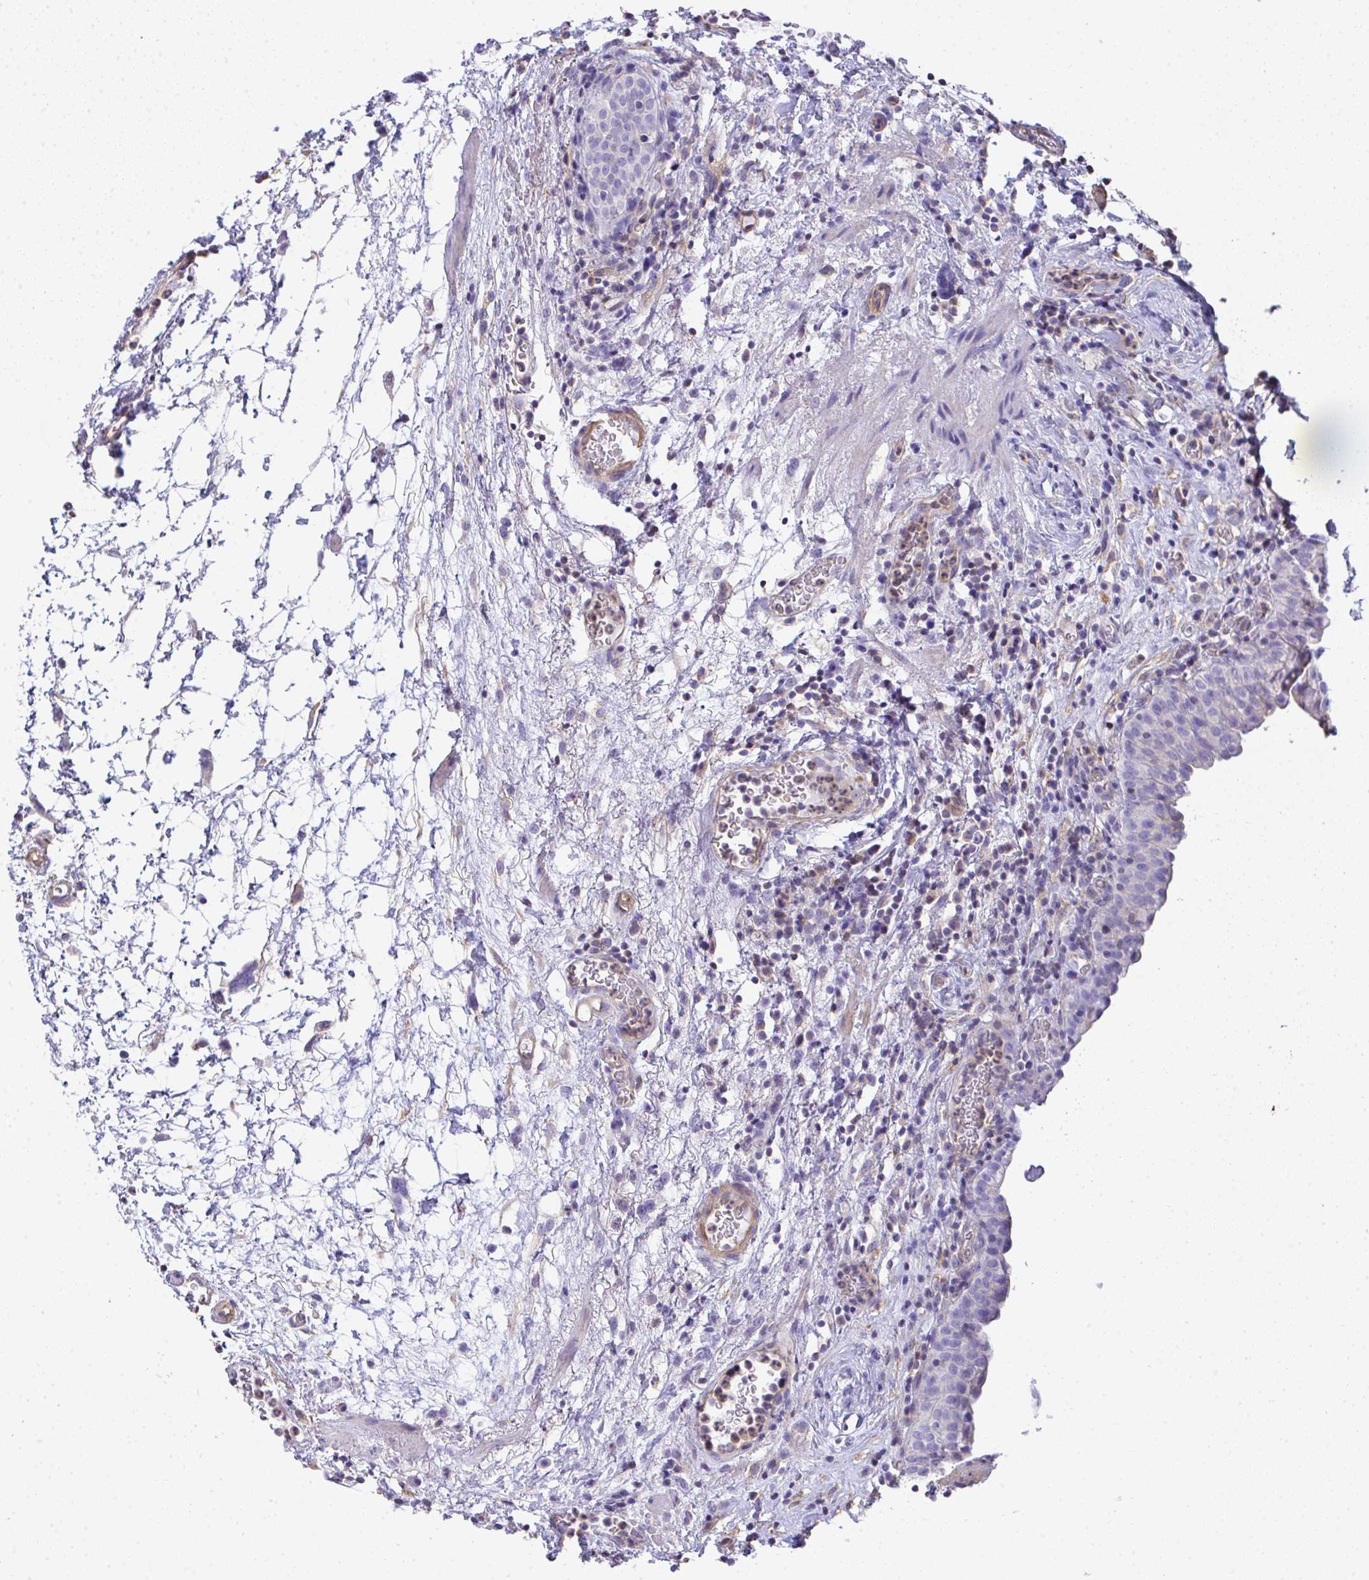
{"staining": {"intensity": "negative", "quantity": "none", "location": "none"}, "tissue": "urinary bladder", "cell_type": "Urothelial cells", "image_type": "normal", "snomed": [{"axis": "morphology", "description": "Normal tissue, NOS"}, {"axis": "morphology", "description": "Inflammation, NOS"}, {"axis": "topography", "description": "Urinary bladder"}], "caption": "Immunohistochemical staining of unremarkable human urinary bladder exhibits no significant staining in urothelial cells.", "gene": "TNFAIP8", "patient": {"sex": "male", "age": 57}}